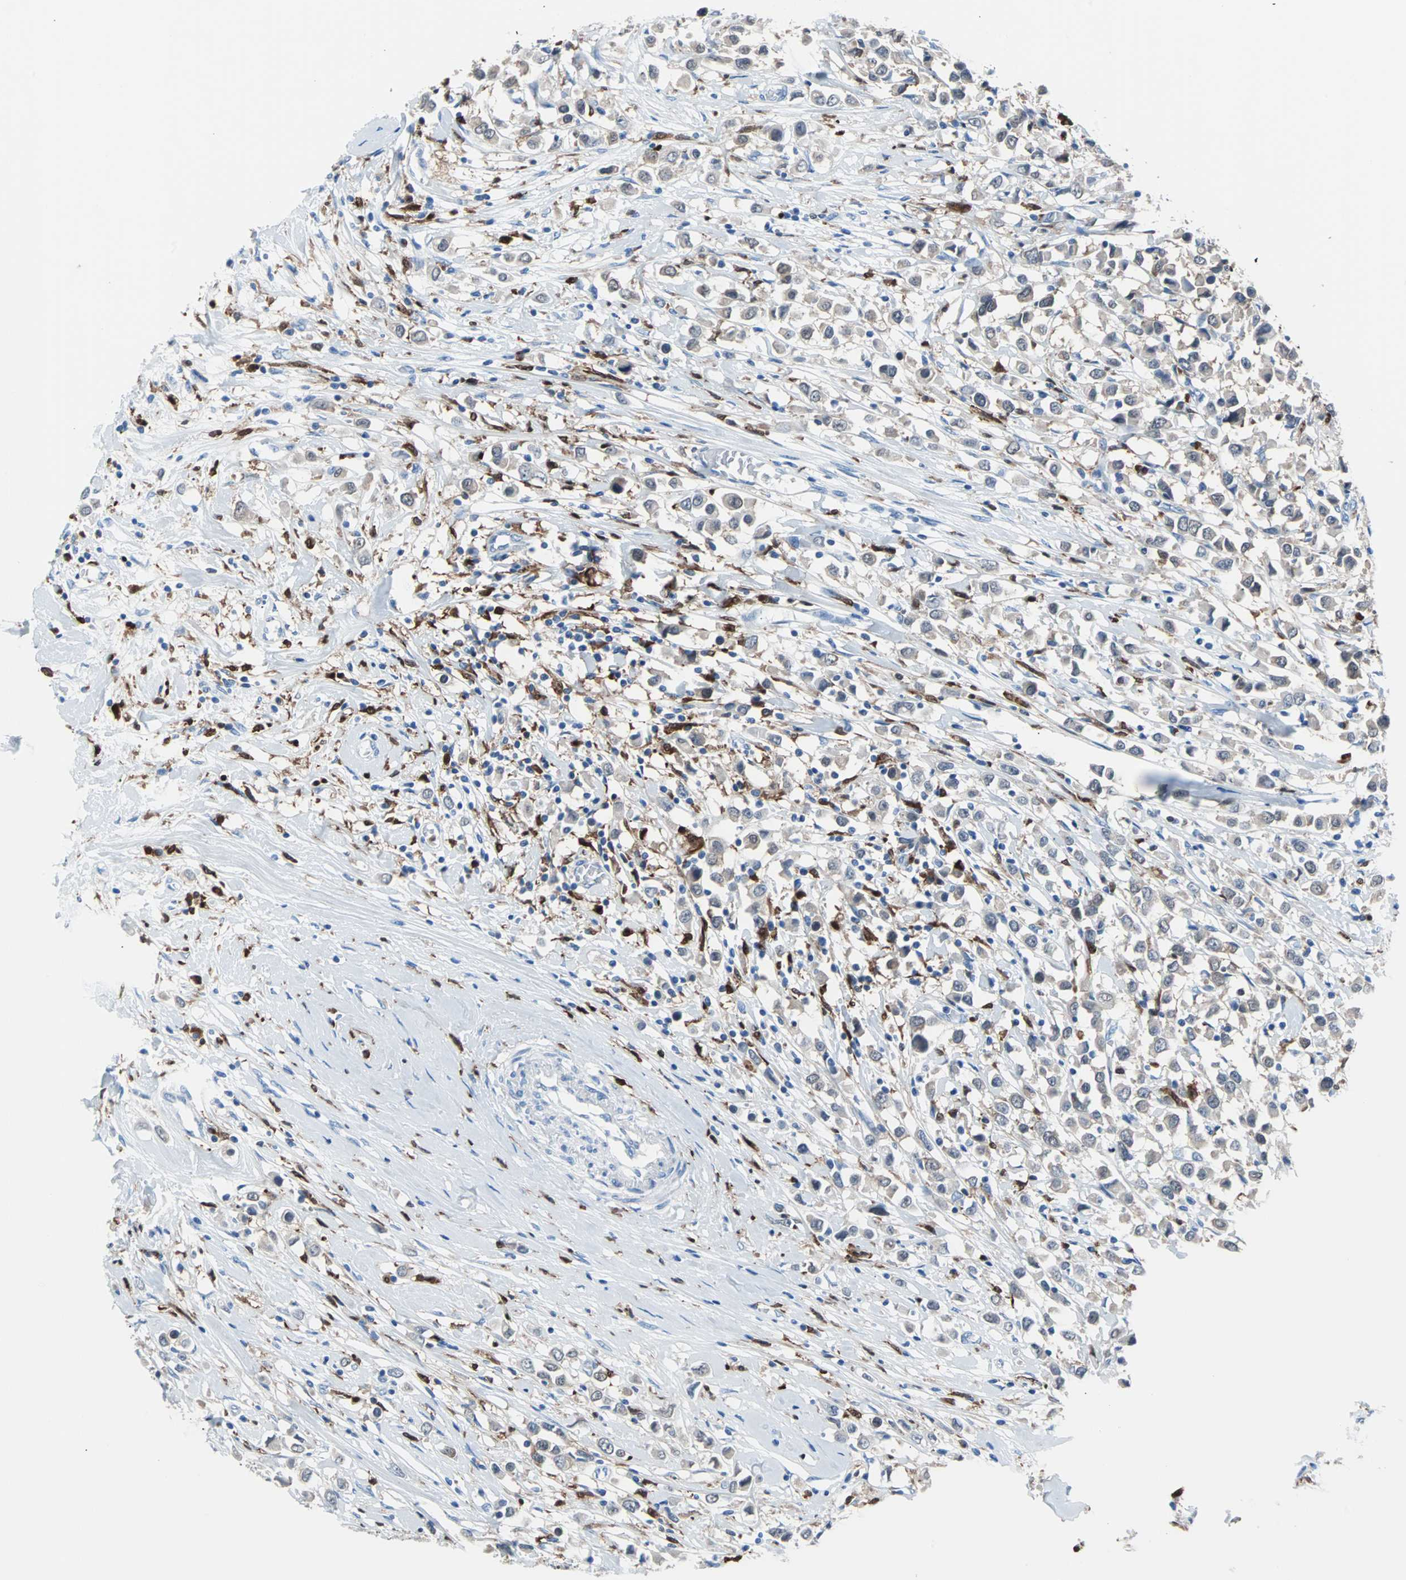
{"staining": {"intensity": "negative", "quantity": "none", "location": "none"}, "tissue": "breast cancer", "cell_type": "Tumor cells", "image_type": "cancer", "snomed": [{"axis": "morphology", "description": "Duct carcinoma"}, {"axis": "topography", "description": "Breast"}], "caption": "A photomicrograph of human breast intraductal carcinoma is negative for staining in tumor cells.", "gene": "SYK", "patient": {"sex": "female", "age": 61}}